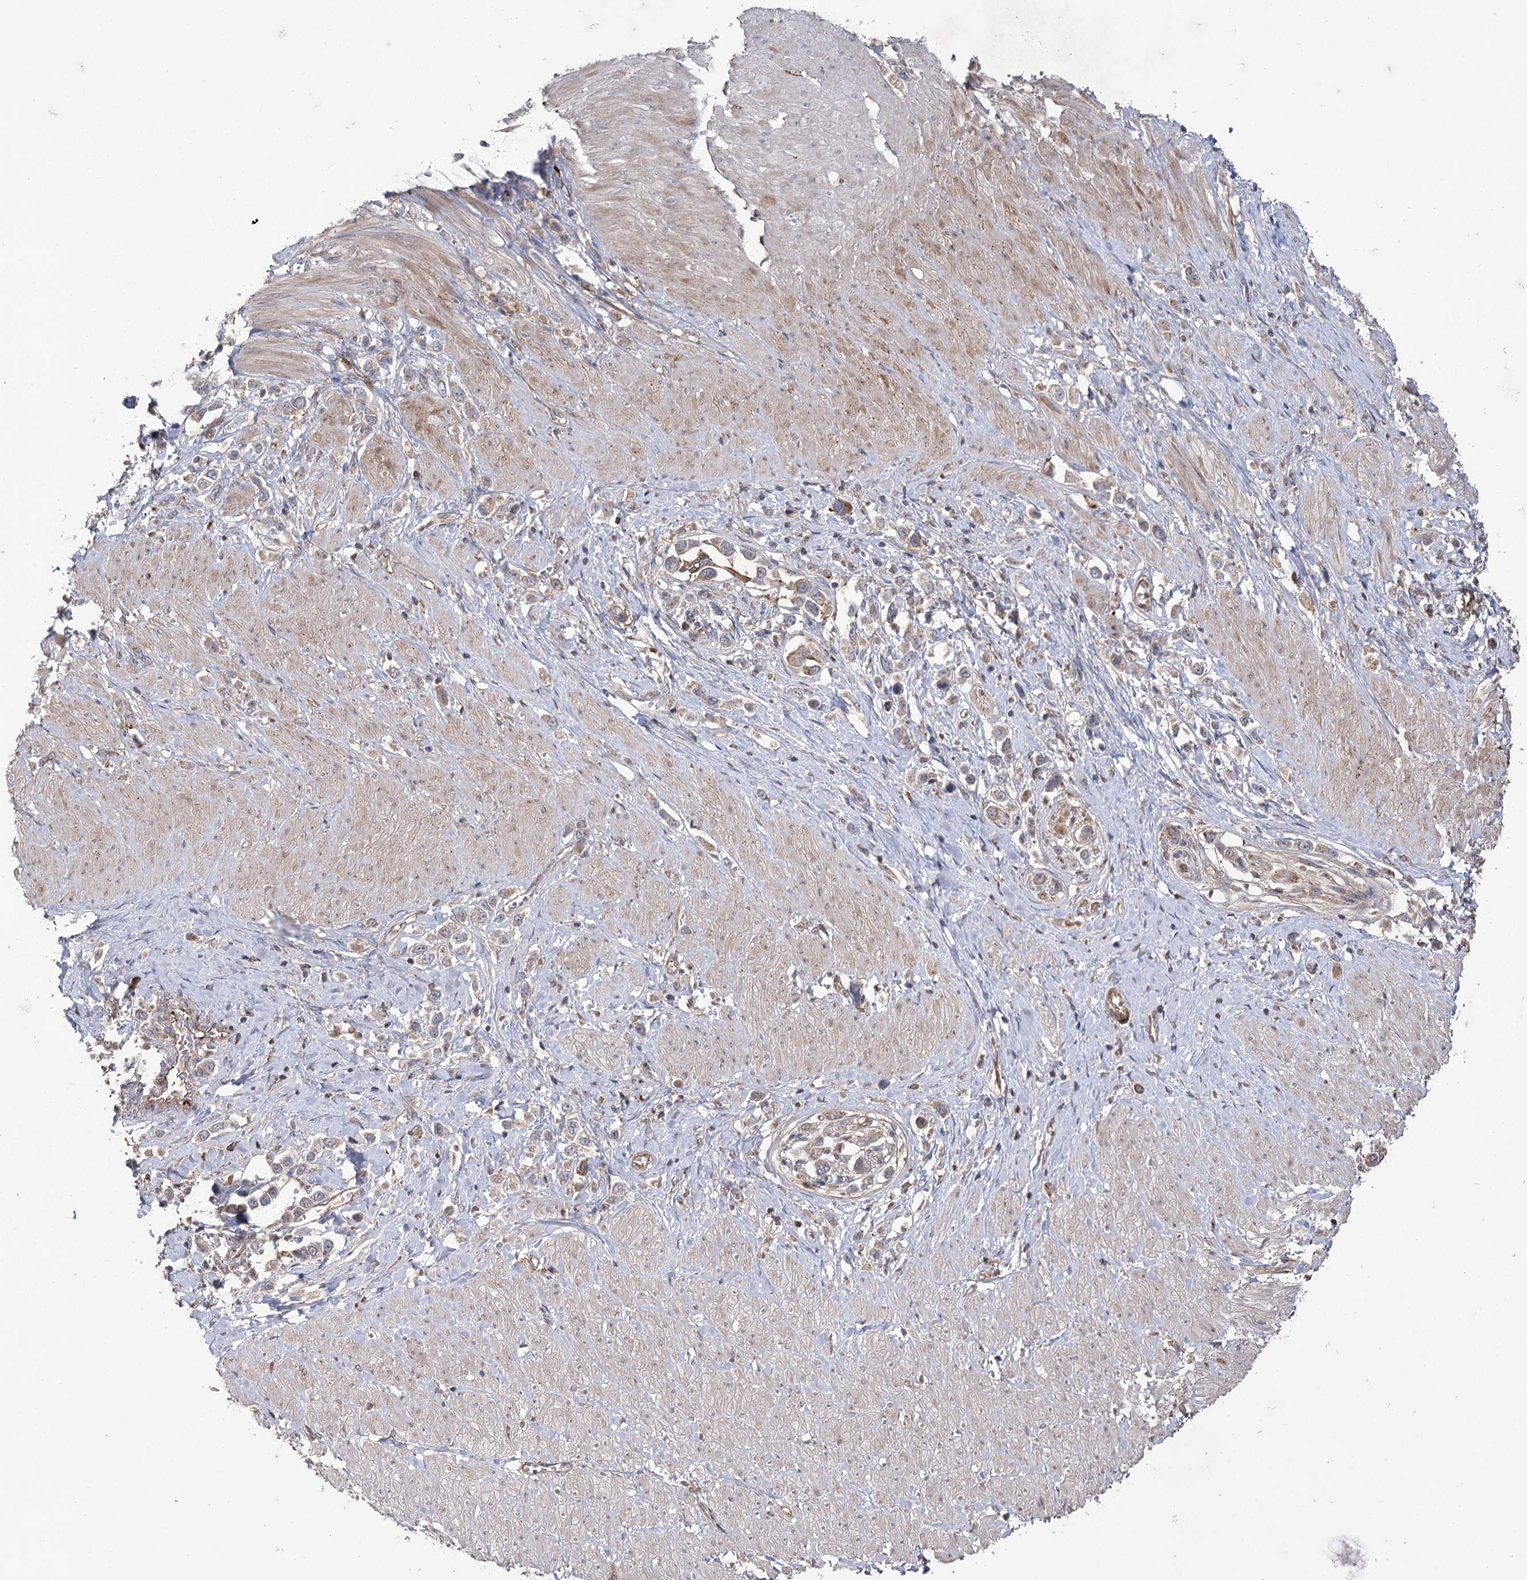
{"staining": {"intensity": "weak", "quantity": "<25%", "location": "cytoplasmic/membranous"}, "tissue": "stomach cancer", "cell_type": "Tumor cells", "image_type": "cancer", "snomed": [{"axis": "morphology", "description": "Normal tissue, NOS"}, {"axis": "morphology", "description": "Adenocarcinoma, NOS"}, {"axis": "topography", "description": "Stomach, upper"}, {"axis": "topography", "description": "Stomach"}], "caption": "Image shows no significant protein expression in tumor cells of stomach cancer (adenocarcinoma).", "gene": "OTUD1", "patient": {"sex": "female", "age": 65}}